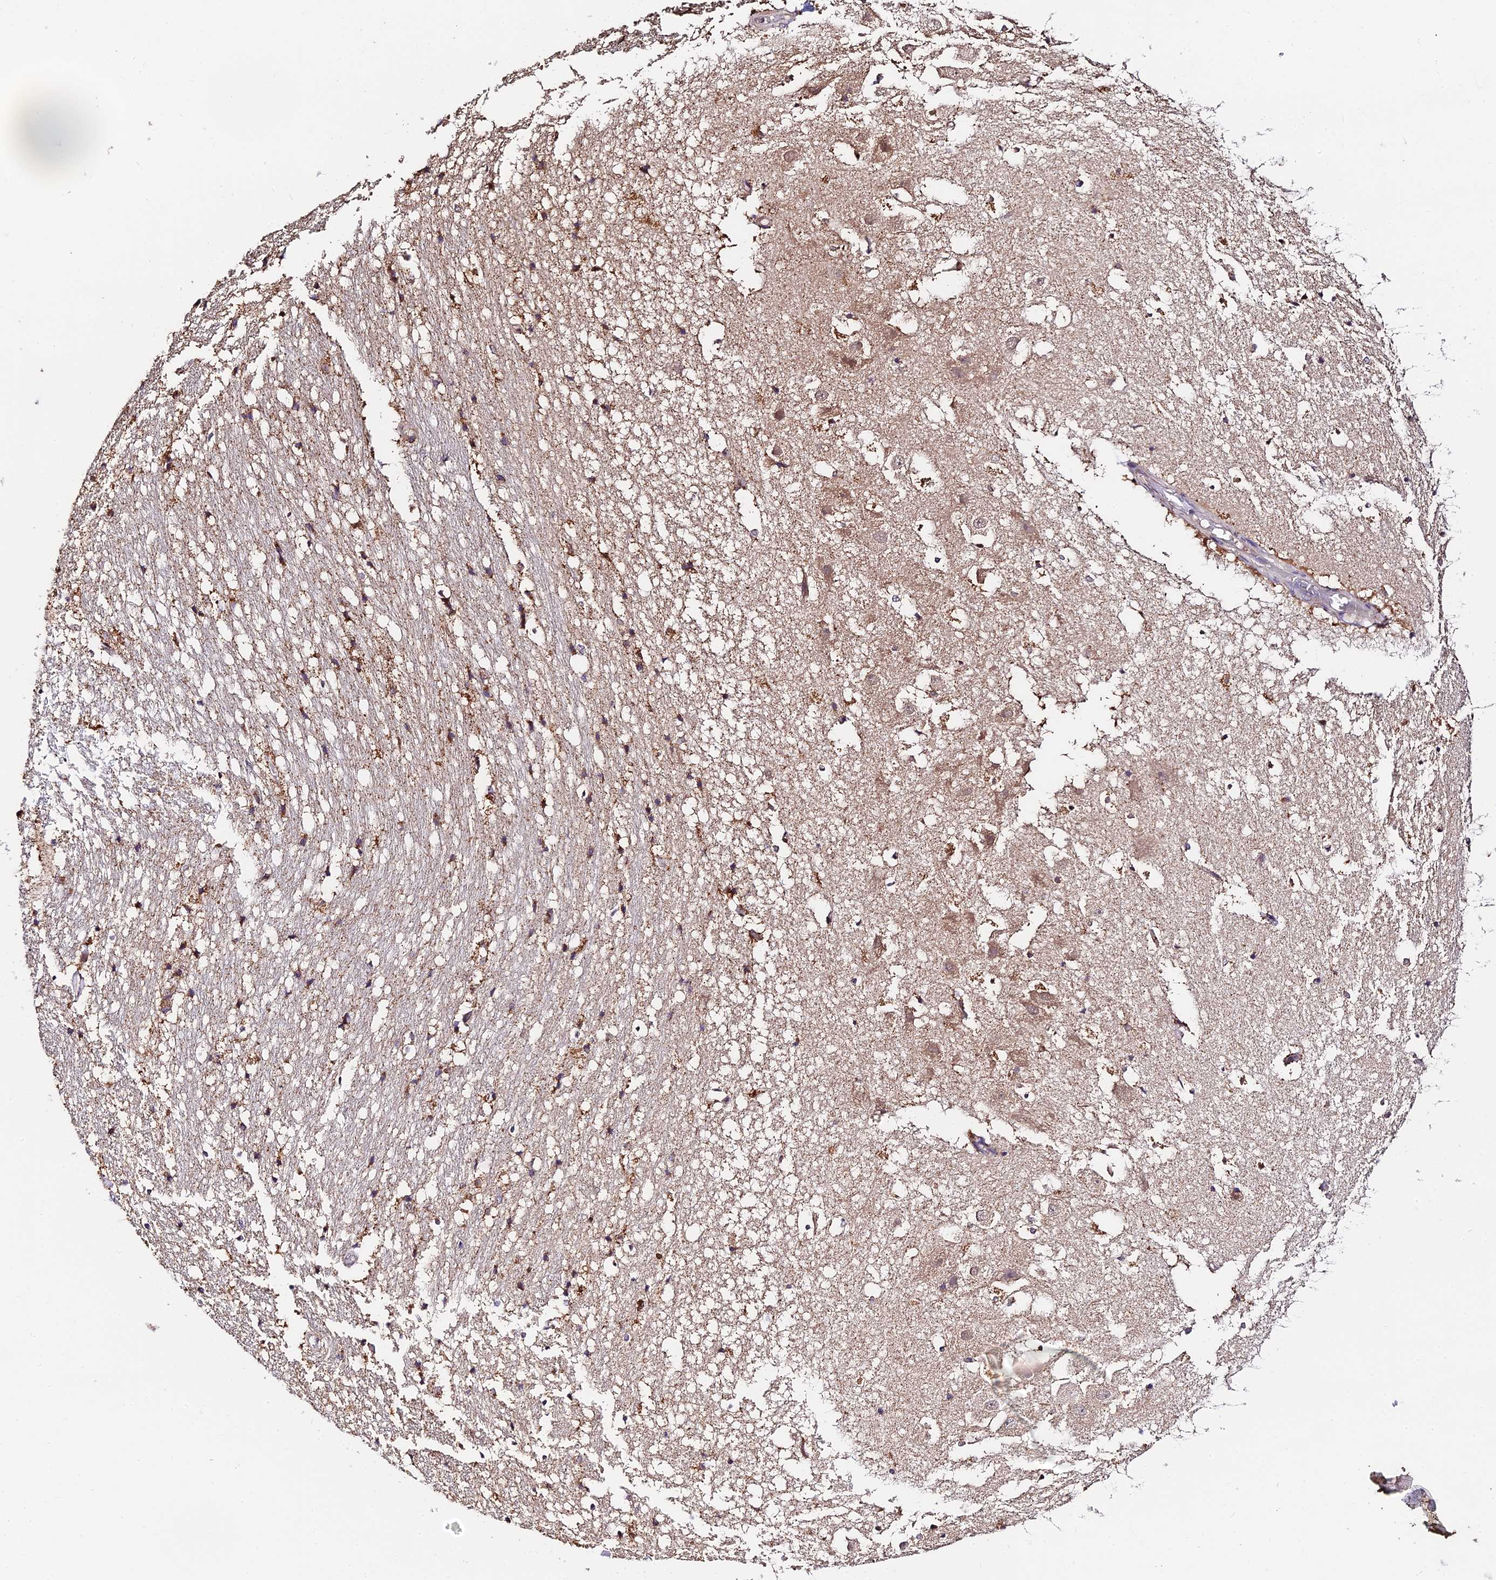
{"staining": {"intensity": "moderate", "quantity": "25%-75%", "location": "cytoplasmic/membranous"}, "tissue": "hippocampus", "cell_type": "Glial cells", "image_type": "normal", "snomed": [{"axis": "morphology", "description": "Normal tissue, NOS"}, {"axis": "topography", "description": "Hippocampus"}], "caption": "The immunohistochemical stain shows moderate cytoplasmic/membranous expression in glial cells of unremarkable hippocampus.", "gene": "C3orf20", "patient": {"sex": "female", "age": 52}}